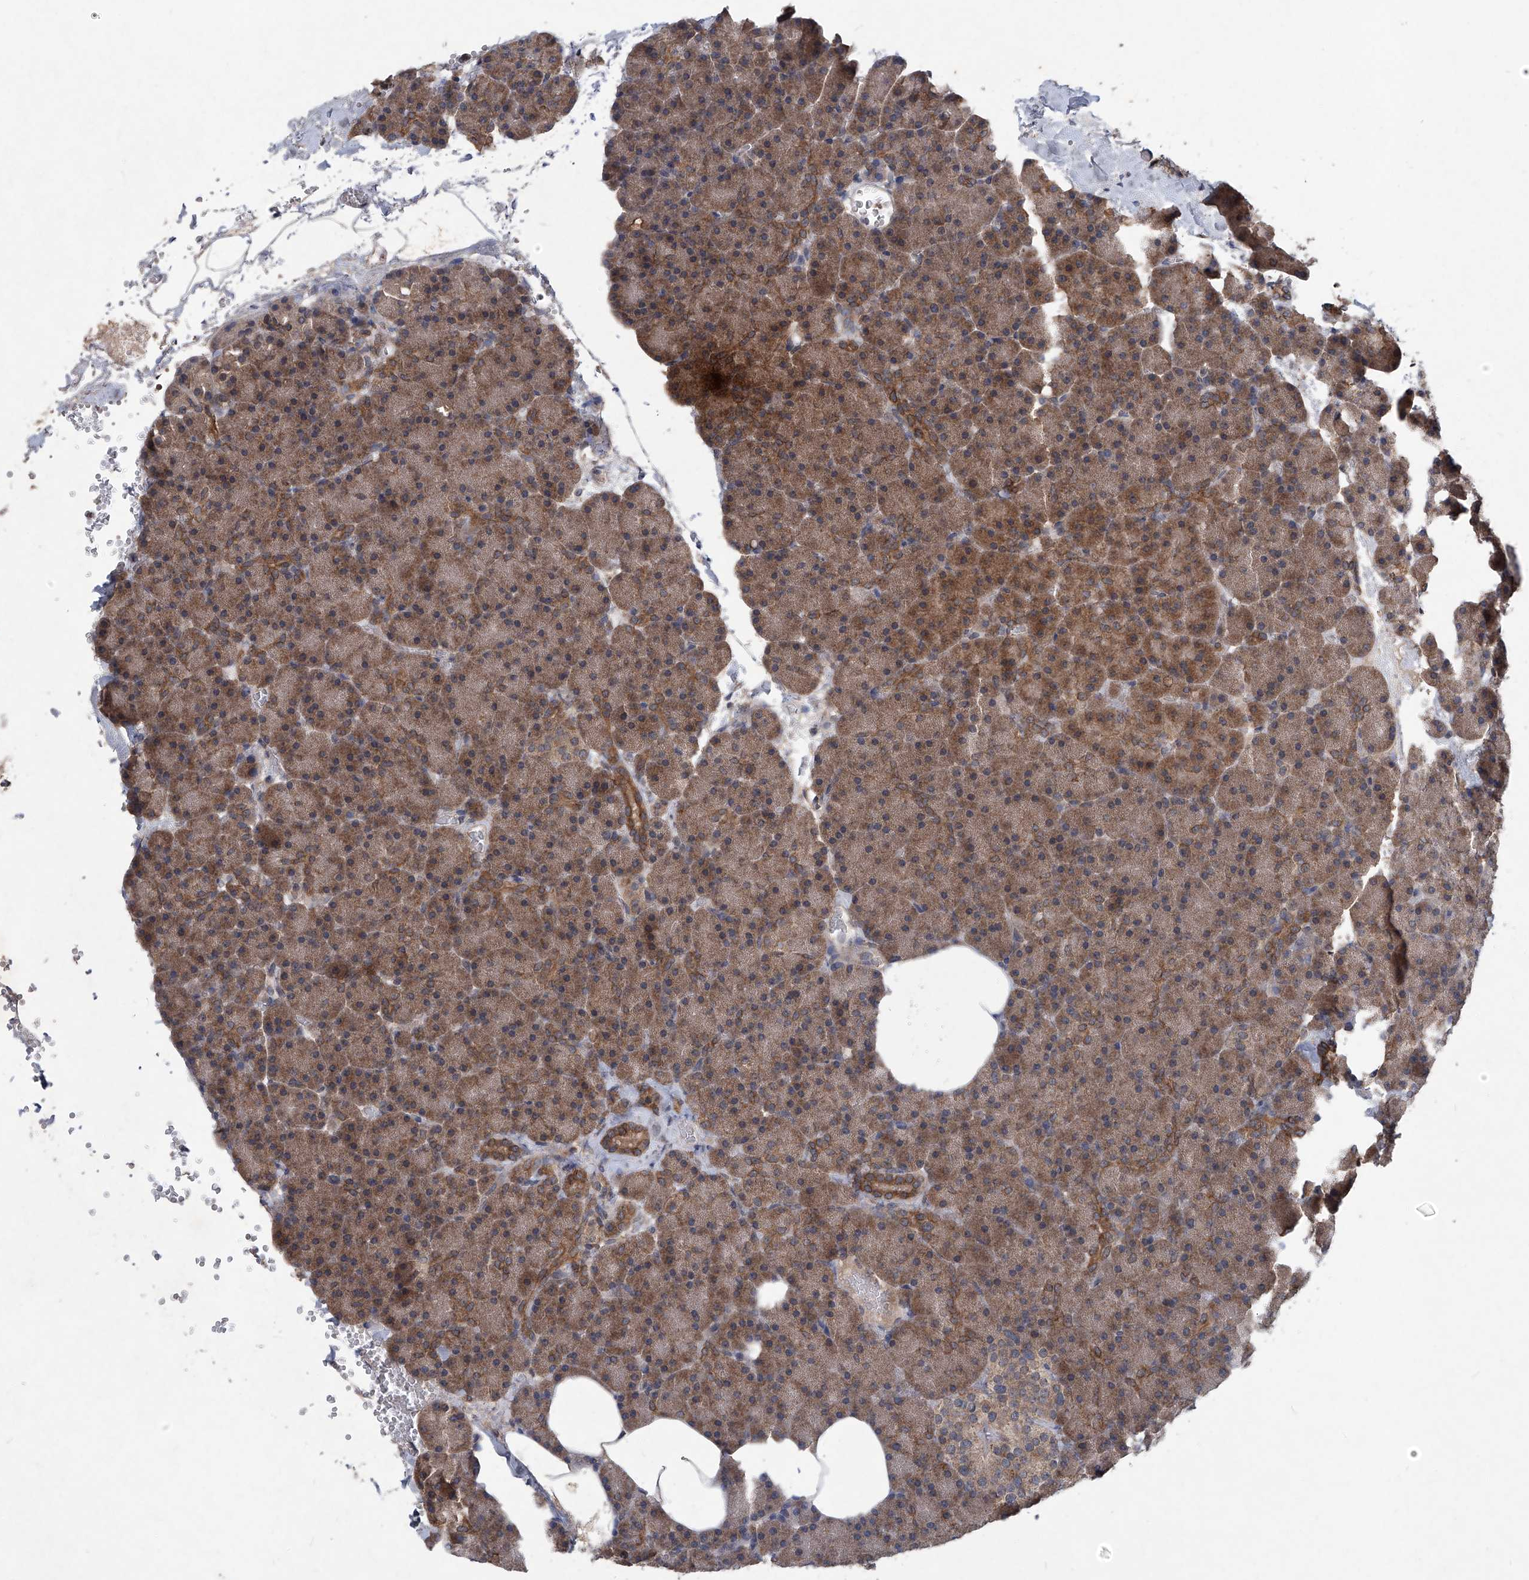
{"staining": {"intensity": "moderate", "quantity": ">75%", "location": "cytoplasmic/membranous"}, "tissue": "pancreas", "cell_type": "Exocrine glandular cells", "image_type": "normal", "snomed": [{"axis": "morphology", "description": "Normal tissue, NOS"}, {"axis": "morphology", "description": "Carcinoid, malignant, NOS"}, {"axis": "topography", "description": "Pancreas"}], "caption": "Moderate cytoplasmic/membranous positivity for a protein is present in approximately >75% of exocrine glandular cells of normal pancreas using IHC.", "gene": "SUMF2", "patient": {"sex": "female", "age": 35}}